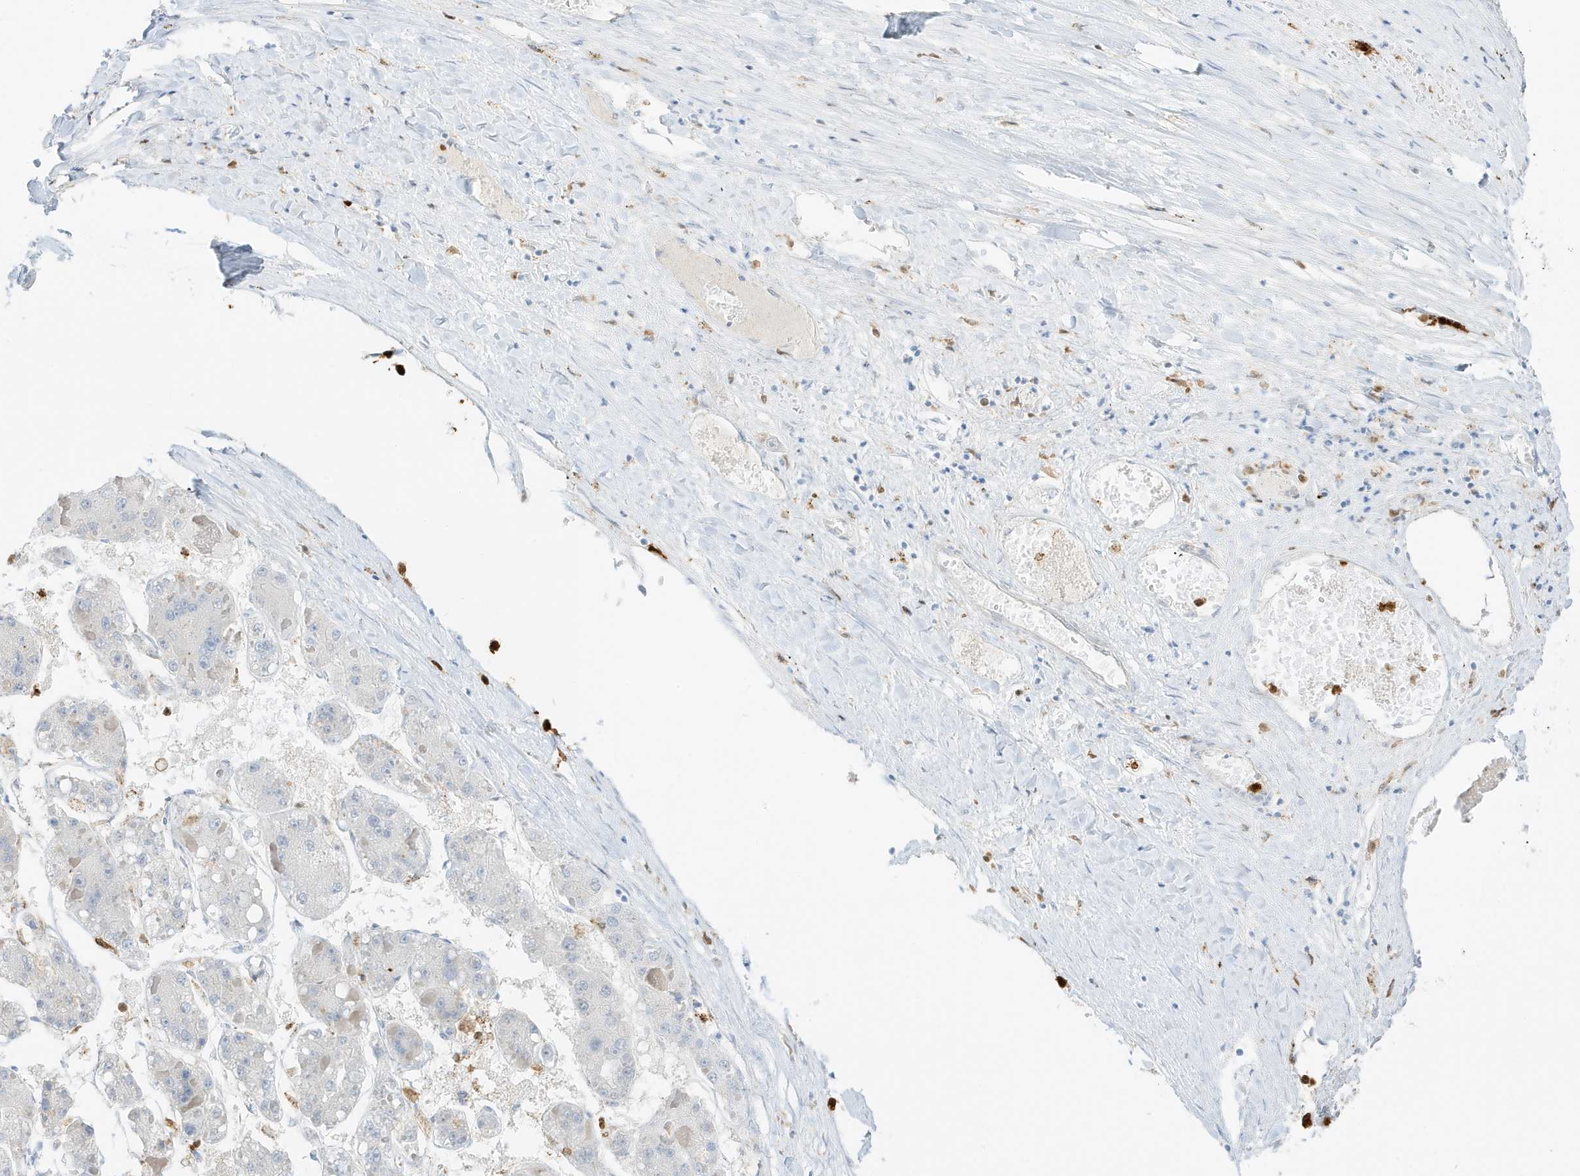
{"staining": {"intensity": "negative", "quantity": "none", "location": "none"}, "tissue": "liver cancer", "cell_type": "Tumor cells", "image_type": "cancer", "snomed": [{"axis": "morphology", "description": "Carcinoma, Hepatocellular, NOS"}, {"axis": "topography", "description": "Liver"}], "caption": "The micrograph reveals no staining of tumor cells in hepatocellular carcinoma (liver).", "gene": "GCA", "patient": {"sex": "female", "age": 73}}